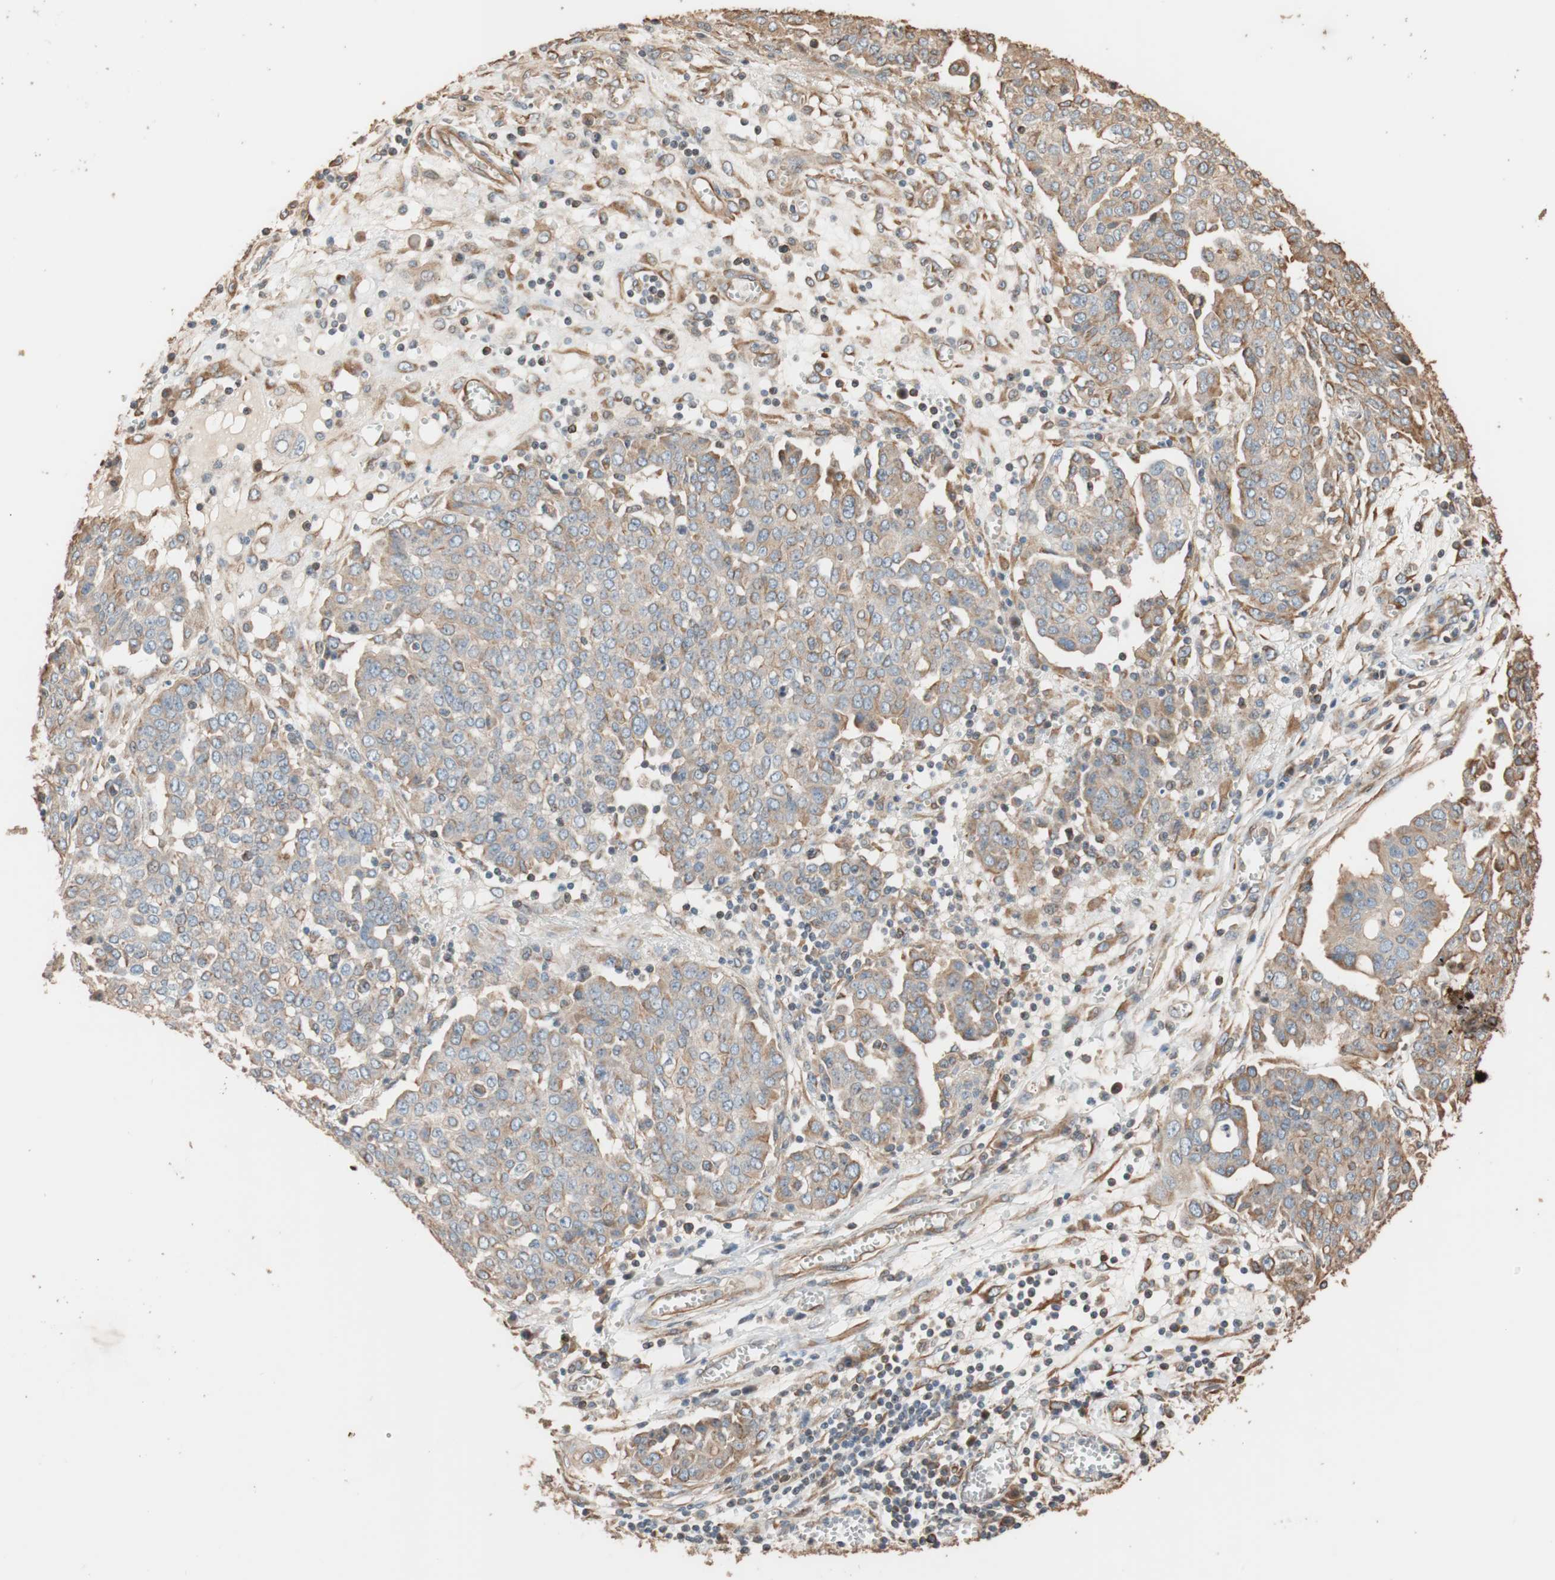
{"staining": {"intensity": "weak", "quantity": ">75%", "location": "cytoplasmic/membranous"}, "tissue": "ovarian cancer", "cell_type": "Tumor cells", "image_type": "cancer", "snomed": [{"axis": "morphology", "description": "Cystadenocarcinoma, serous, NOS"}, {"axis": "topography", "description": "Soft tissue"}, {"axis": "topography", "description": "Ovary"}], "caption": "The image displays immunohistochemical staining of ovarian serous cystadenocarcinoma. There is weak cytoplasmic/membranous expression is present in about >75% of tumor cells.", "gene": "TUBB", "patient": {"sex": "female", "age": 57}}